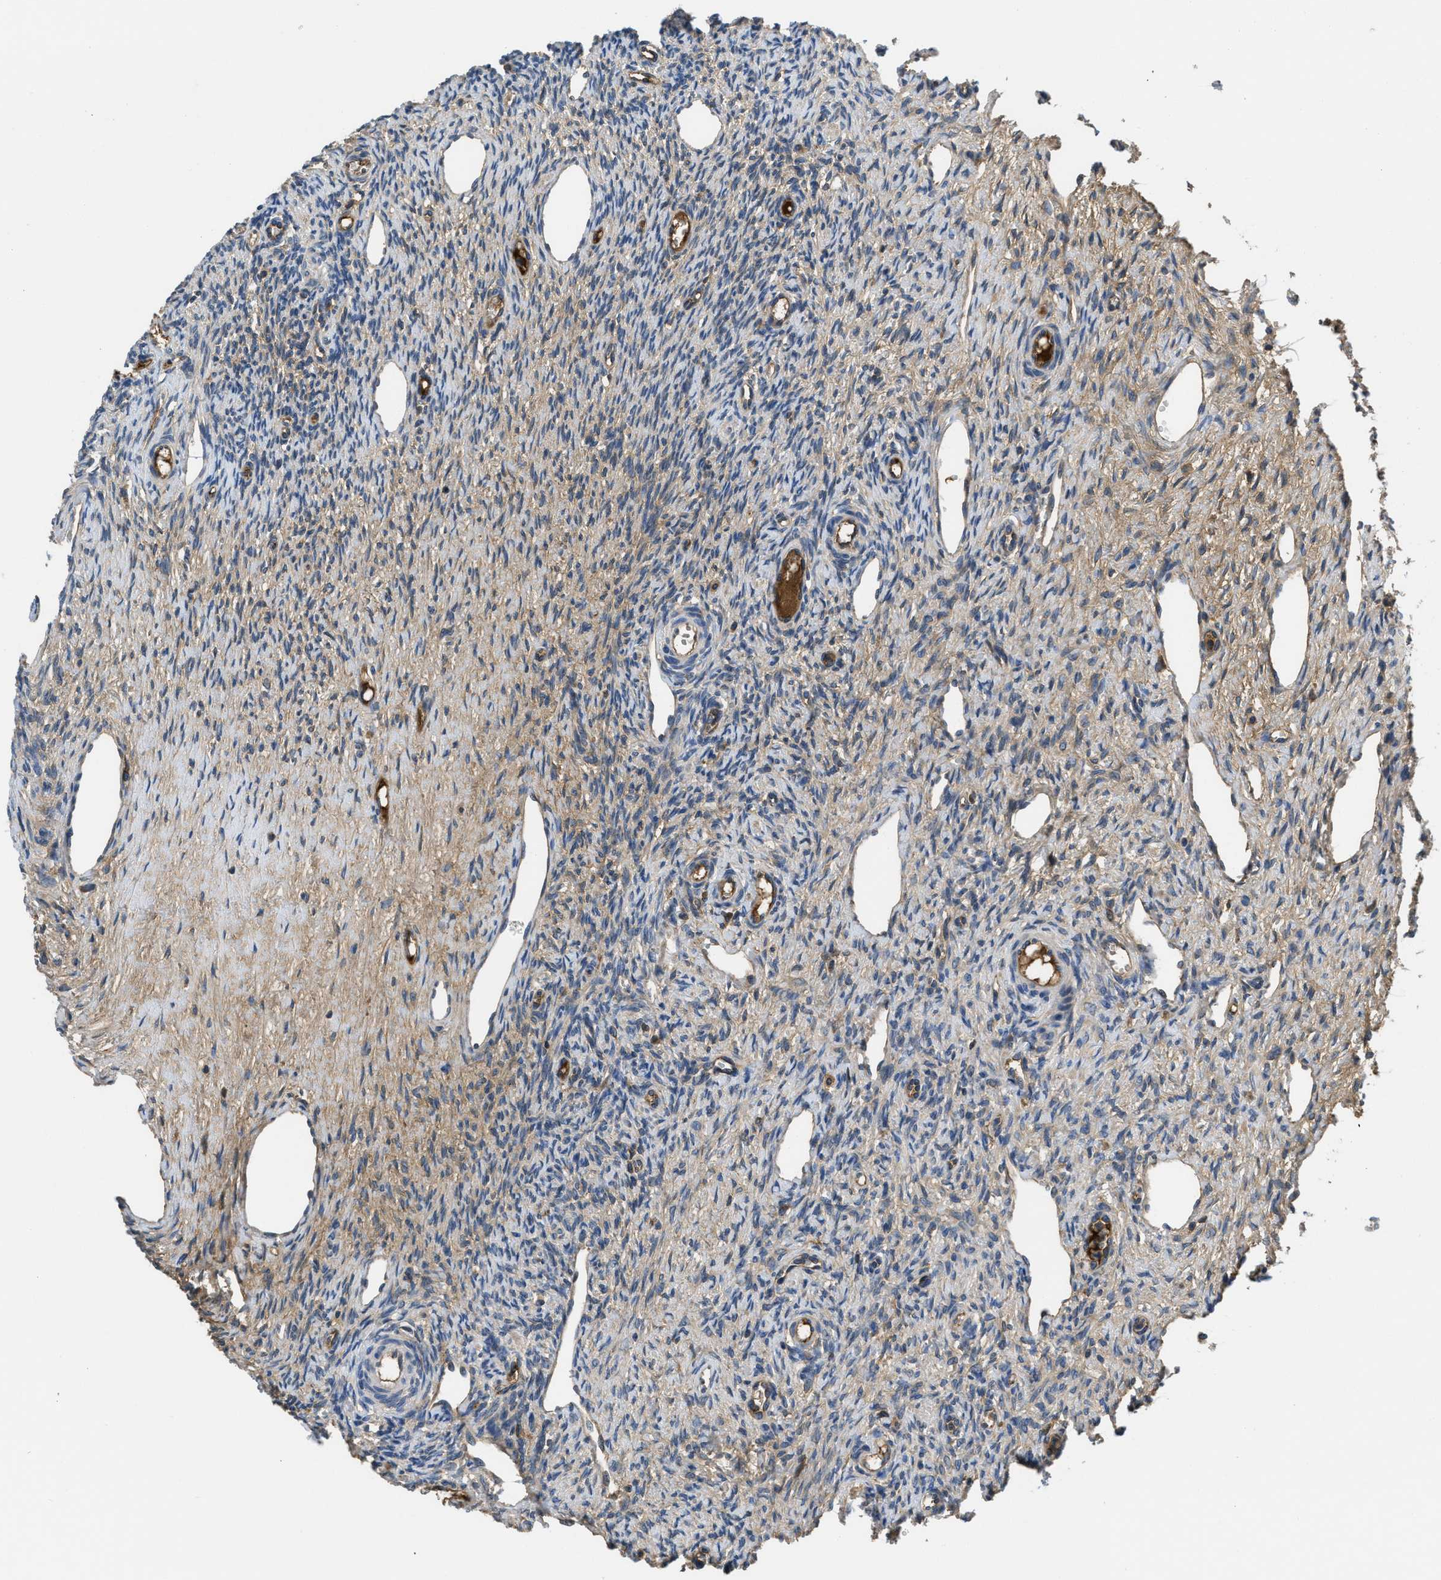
{"staining": {"intensity": "weak", "quantity": "25%-75%", "location": "cytoplasmic/membranous"}, "tissue": "ovary", "cell_type": "Follicle cells", "image_type": "normal", "snomed": [{"axis": "morphology", "description": "Normal tissue, NOS"}, {"axis": "topography", "description": "Ovary"}], "caption": "Weak cytoplasmic/membranous protein expression is identified in about 25%-75% of follicle cells in ovary. Using DAB (3,3'-diaminobenzidine) (brown) and hematoxylin (blue) stains, captured at high magnification using brightfield microscopy.", "gene": "GALK1", "patient": {"sex": "female", "age": 33}}